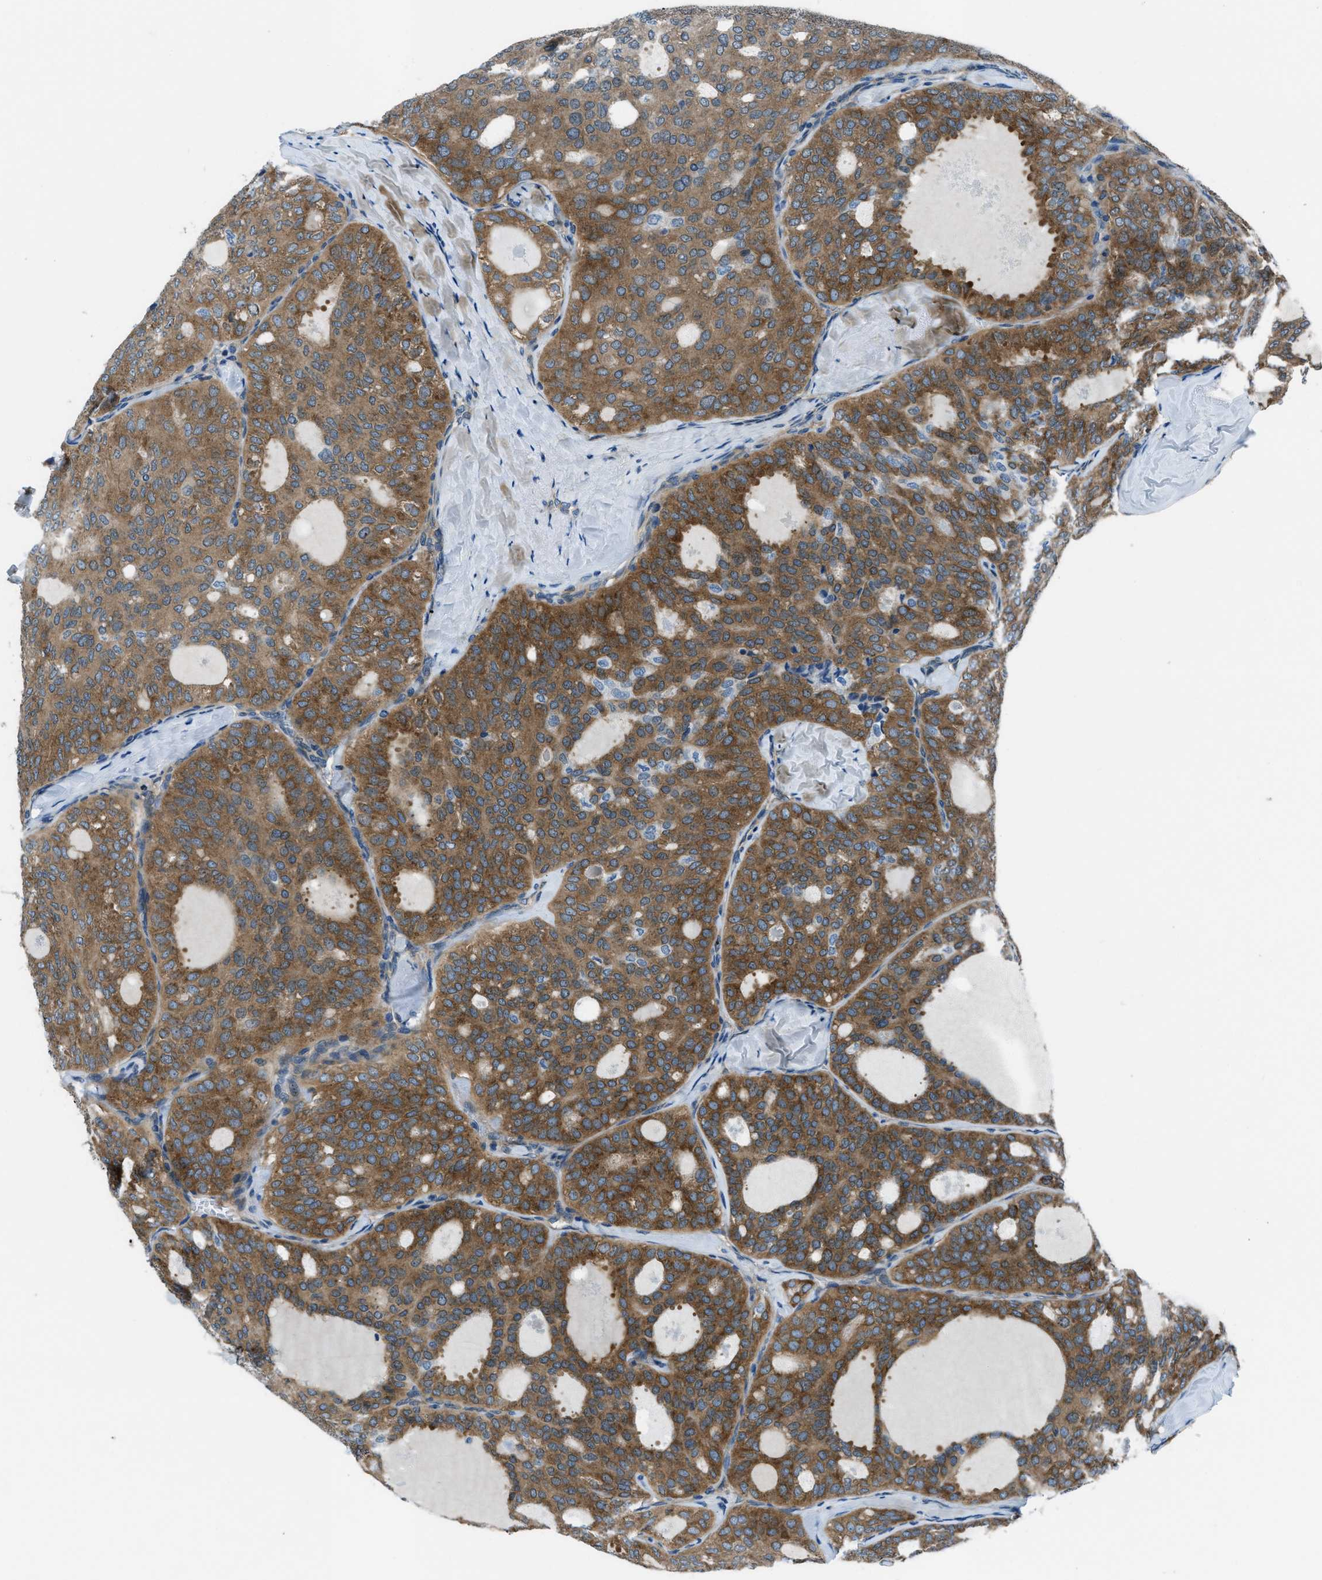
{"staining": {"intensity": "moderate", "quantity": ">75%", "location": "cytoplasmic/membranous"}, "tissue": "thyroid cancer", "cell_type": "Tumor cells", "image_type": "cancer", "snomed": [{"axis": "morphology", "description": "Follicular adenoma carcinoma, NOS"}, {"axis": "topography", "description": "Thyroid gland"}], "caption": "IHC photomicrograph of neoplastic tissue: human follicular adenoma carcinoma (thyroid) stained using IHC shows medium levels of moderate protein expression localized specifically in the cytoplasmic/membranous of tumor cells, appearing as a cytoplasmic/membranous brown color.", "gene": "ARFGAP2", "patient": {"sex": "male", "age": 75}}